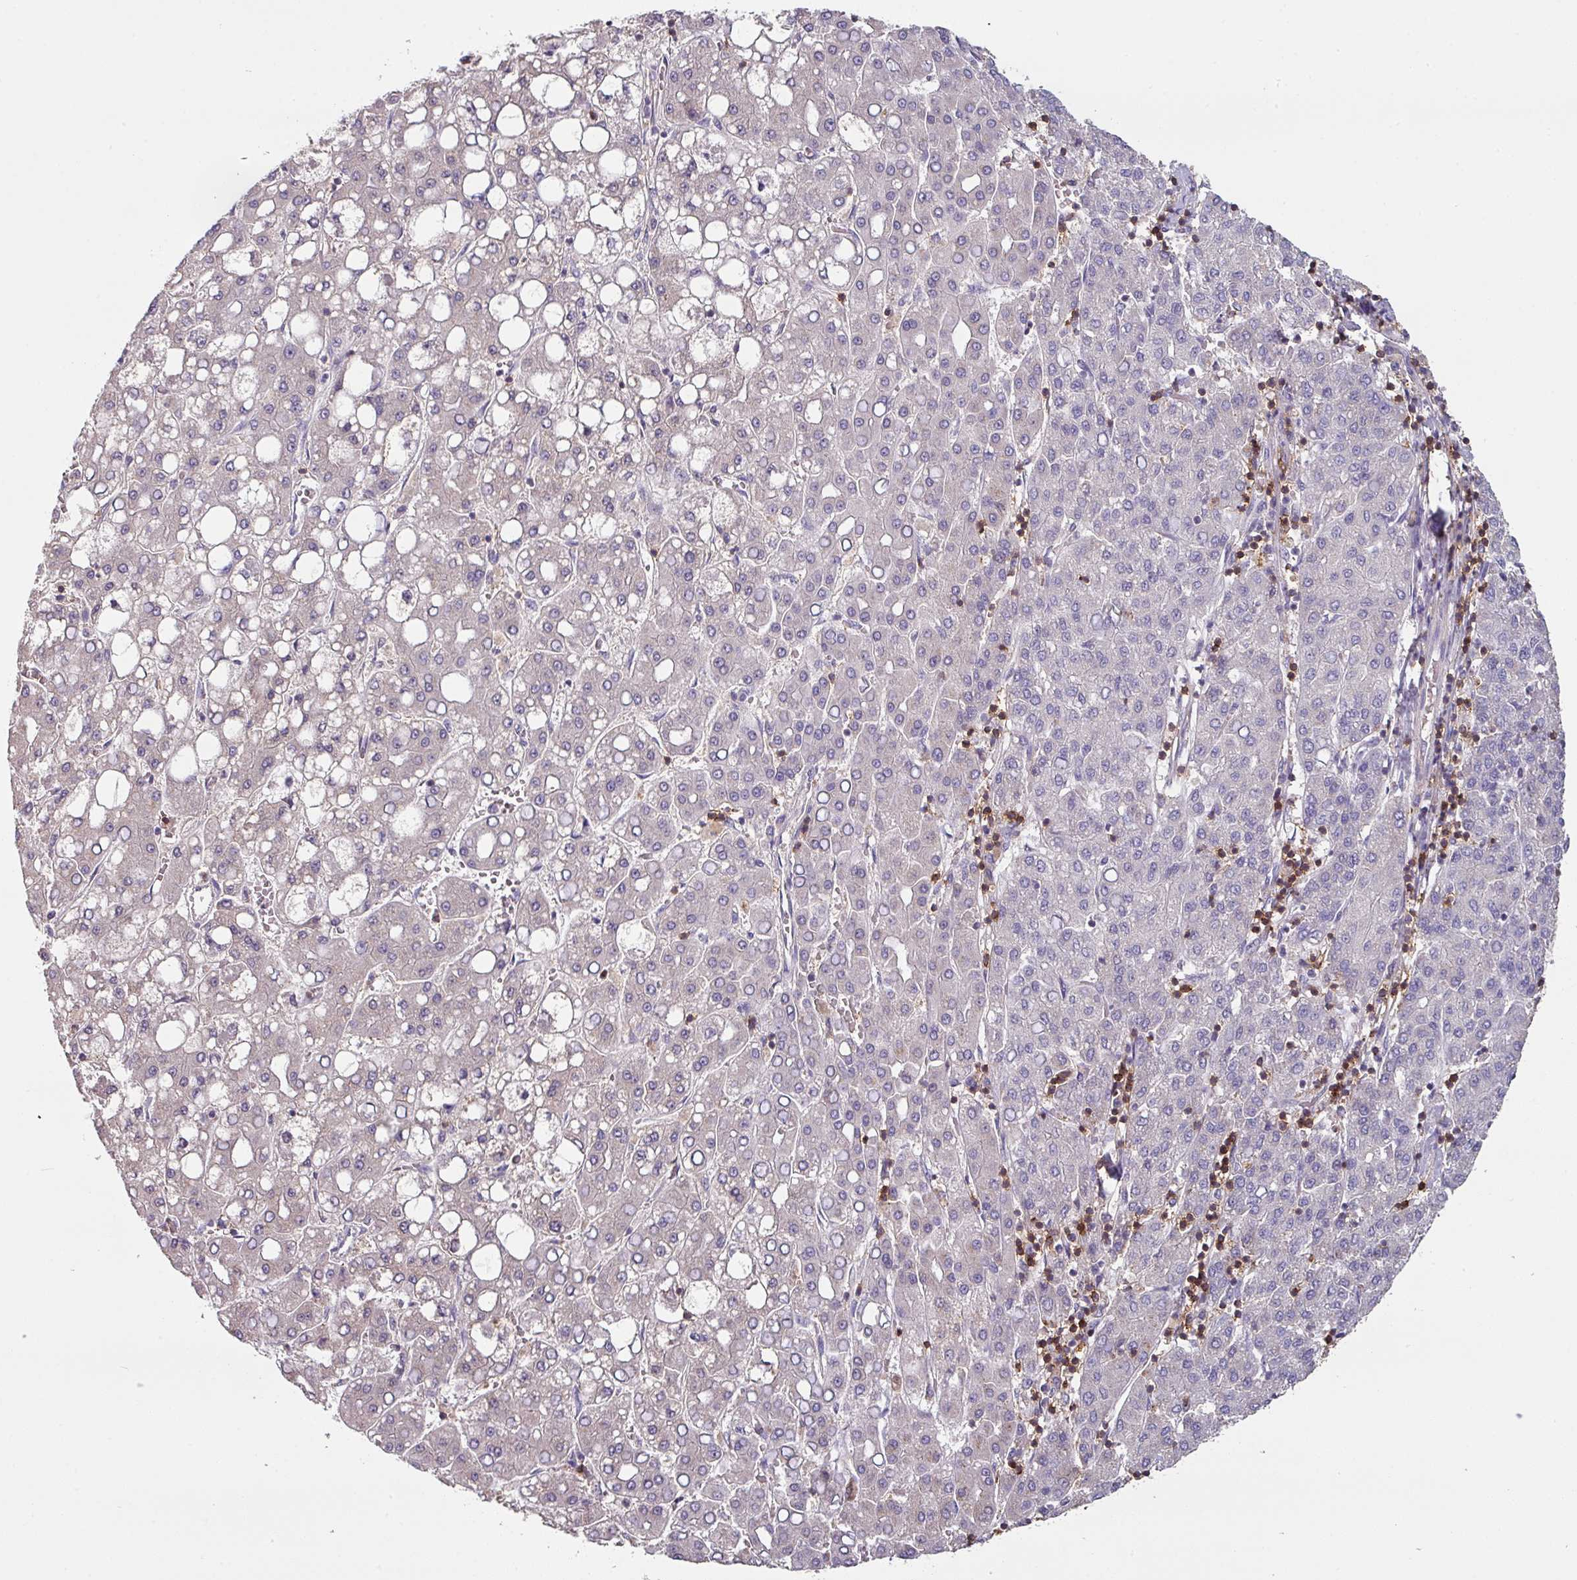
{"staining": {"intensity": "negative", "quantity": "none", "location": "none"}, "tissue": "liver cancer", "cell_type": "Tumor cells", "image_type": "cancer", "snomed": [{"axis": "morphology", "description": "Carcinoma, Hepatocellular, NOS"}, {"axis": "topography", "description": "Liver"}], "caption": "Liver cancer stained for a protein using immunohistochemistry (IHC) reveals no positivity tumor cells.", "gene": "CD3G", "patient": {"sex": "male", "age": 65}}